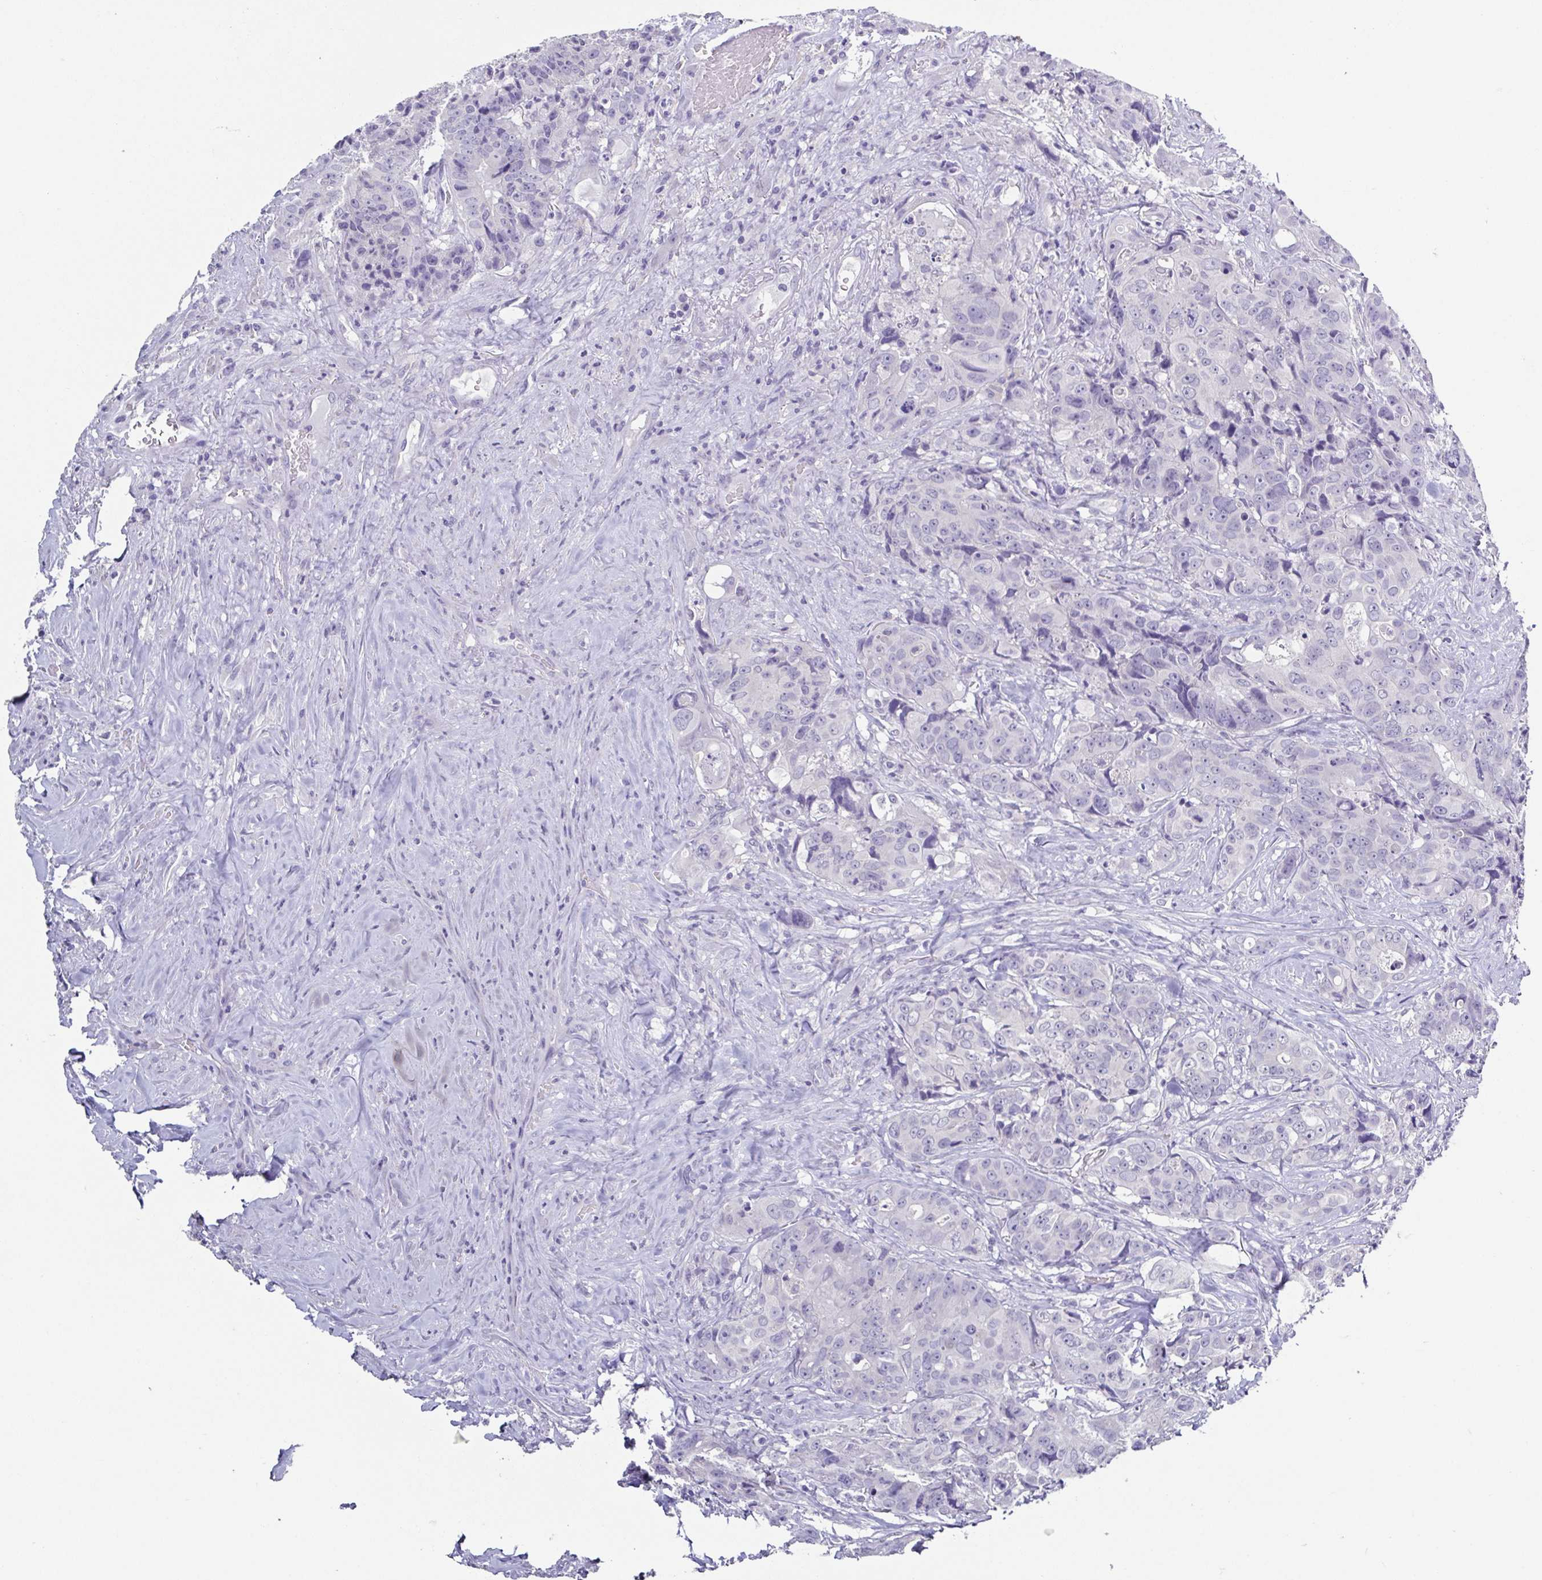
{"staining": {"intensity": "negative", "quantity": "none", "location": "none"}, "tissue": "colorectal cancer", "cell_type": "Tumor cells", "image_type": "cancer", "snomed": [{"axis": "morphology", "description": "Adenocarcinoma, NOS"}, {"axis": "topography", "description": "Rectum"}], "caption": "Immunohistochemistry micrograph of neoplastic tissue: colorectal cancer stained with DAB reveals no significant protein positivity in tumor cells.", "gene": "RDH11", "patient": {"sex": "female", "age": 62}}